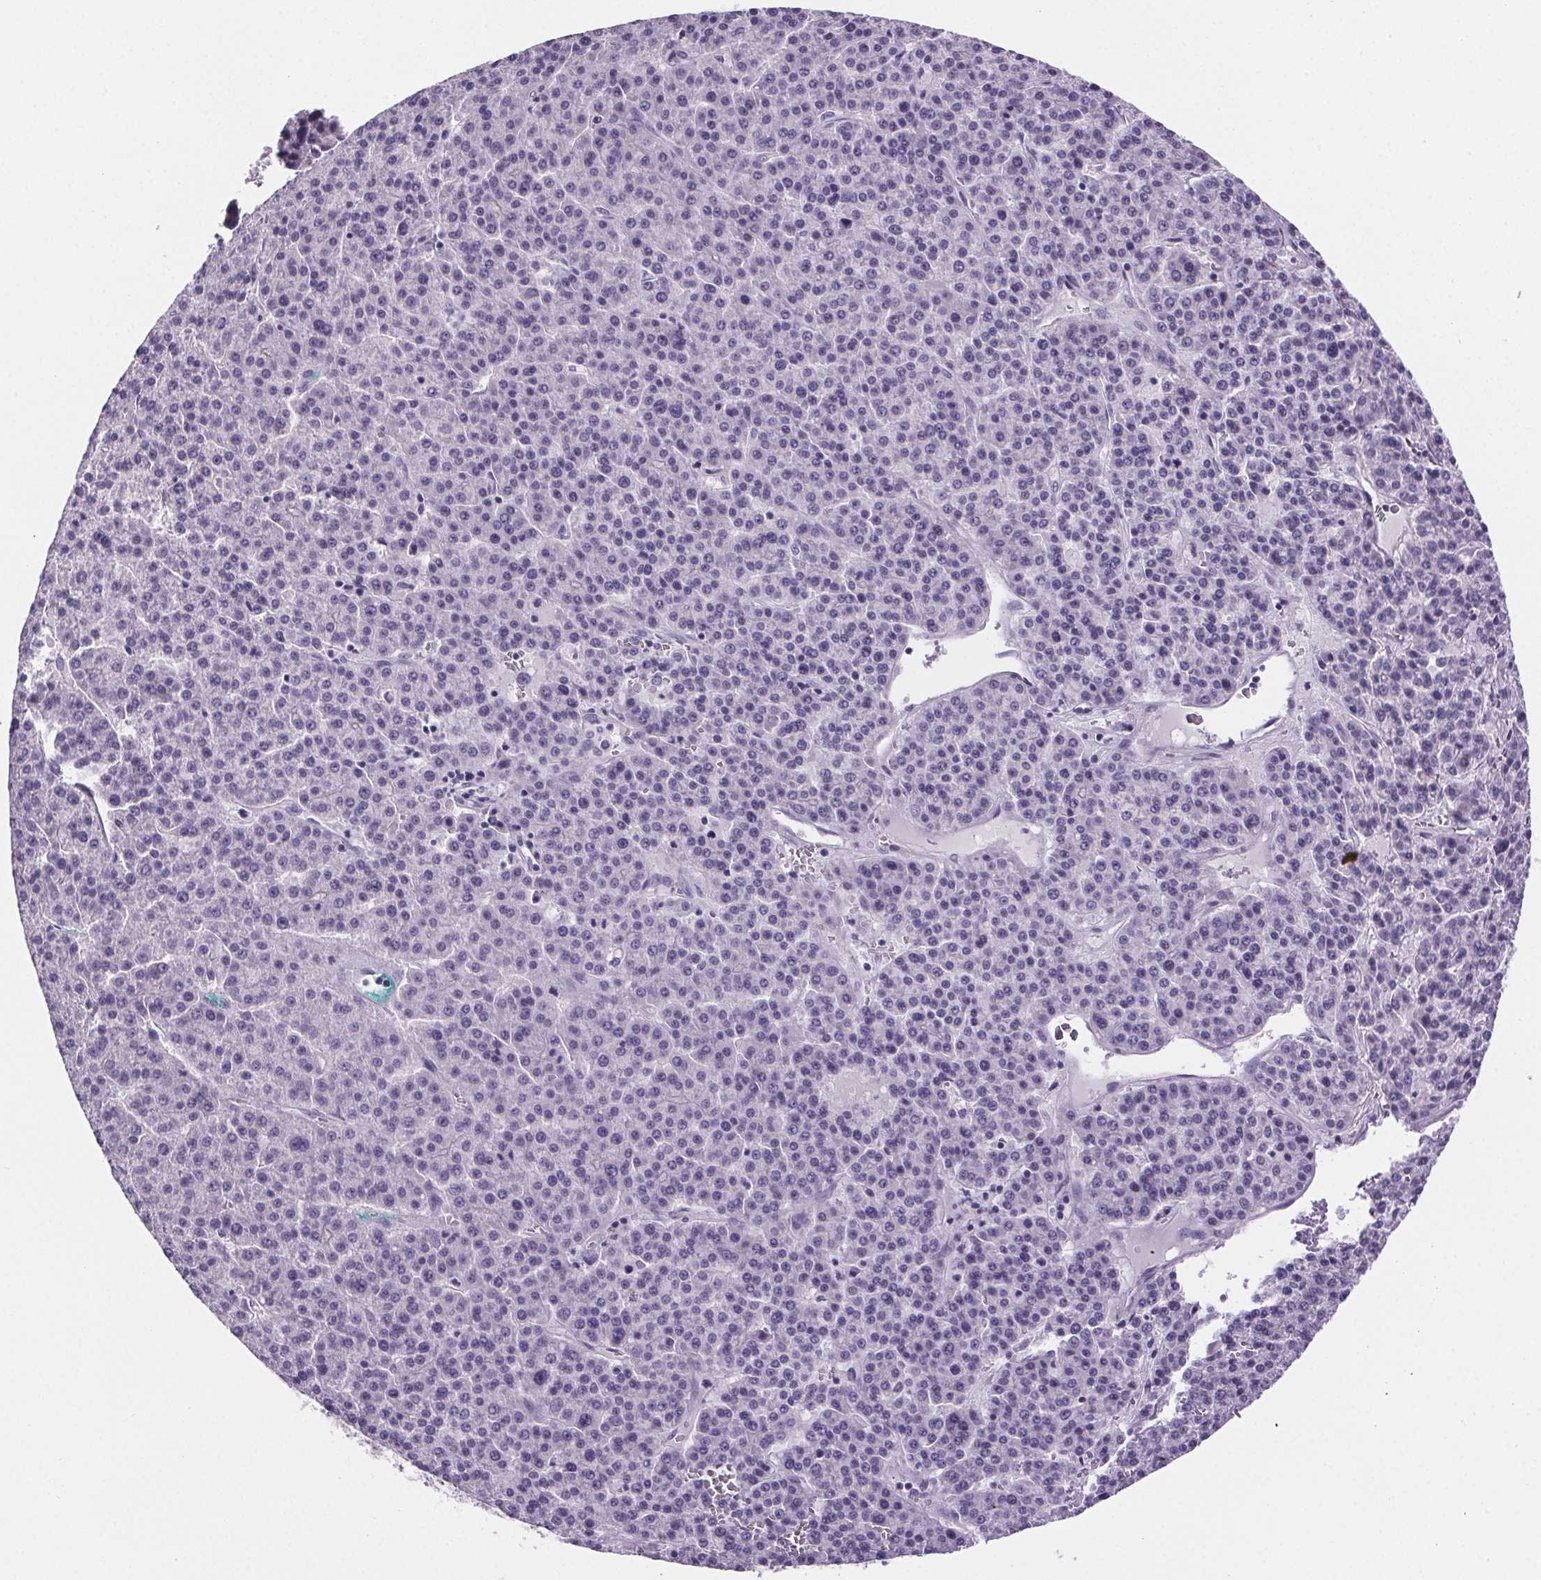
{"staining": {"intensity": "negative", "quantity": "none", "location": "none"}, "tissue": "liver cancer", "cell_type": "Tumor cells", "image_type": "cancer", "snomed": [{"axis": "morphology", "description": "Carcinoma, Hepatocellular, NOS"}, {"axis": "topography", "description": "Liver"}], "caption": "This is a histopathology image of immunohistochemistry staining of liver hepatocellular carcinoma, which shows no positivity in tumor cells. (DAB immunohistochemistry, high magnification).", "gene": "CUBN", "patient": {"sex": "female", "age": 58}}